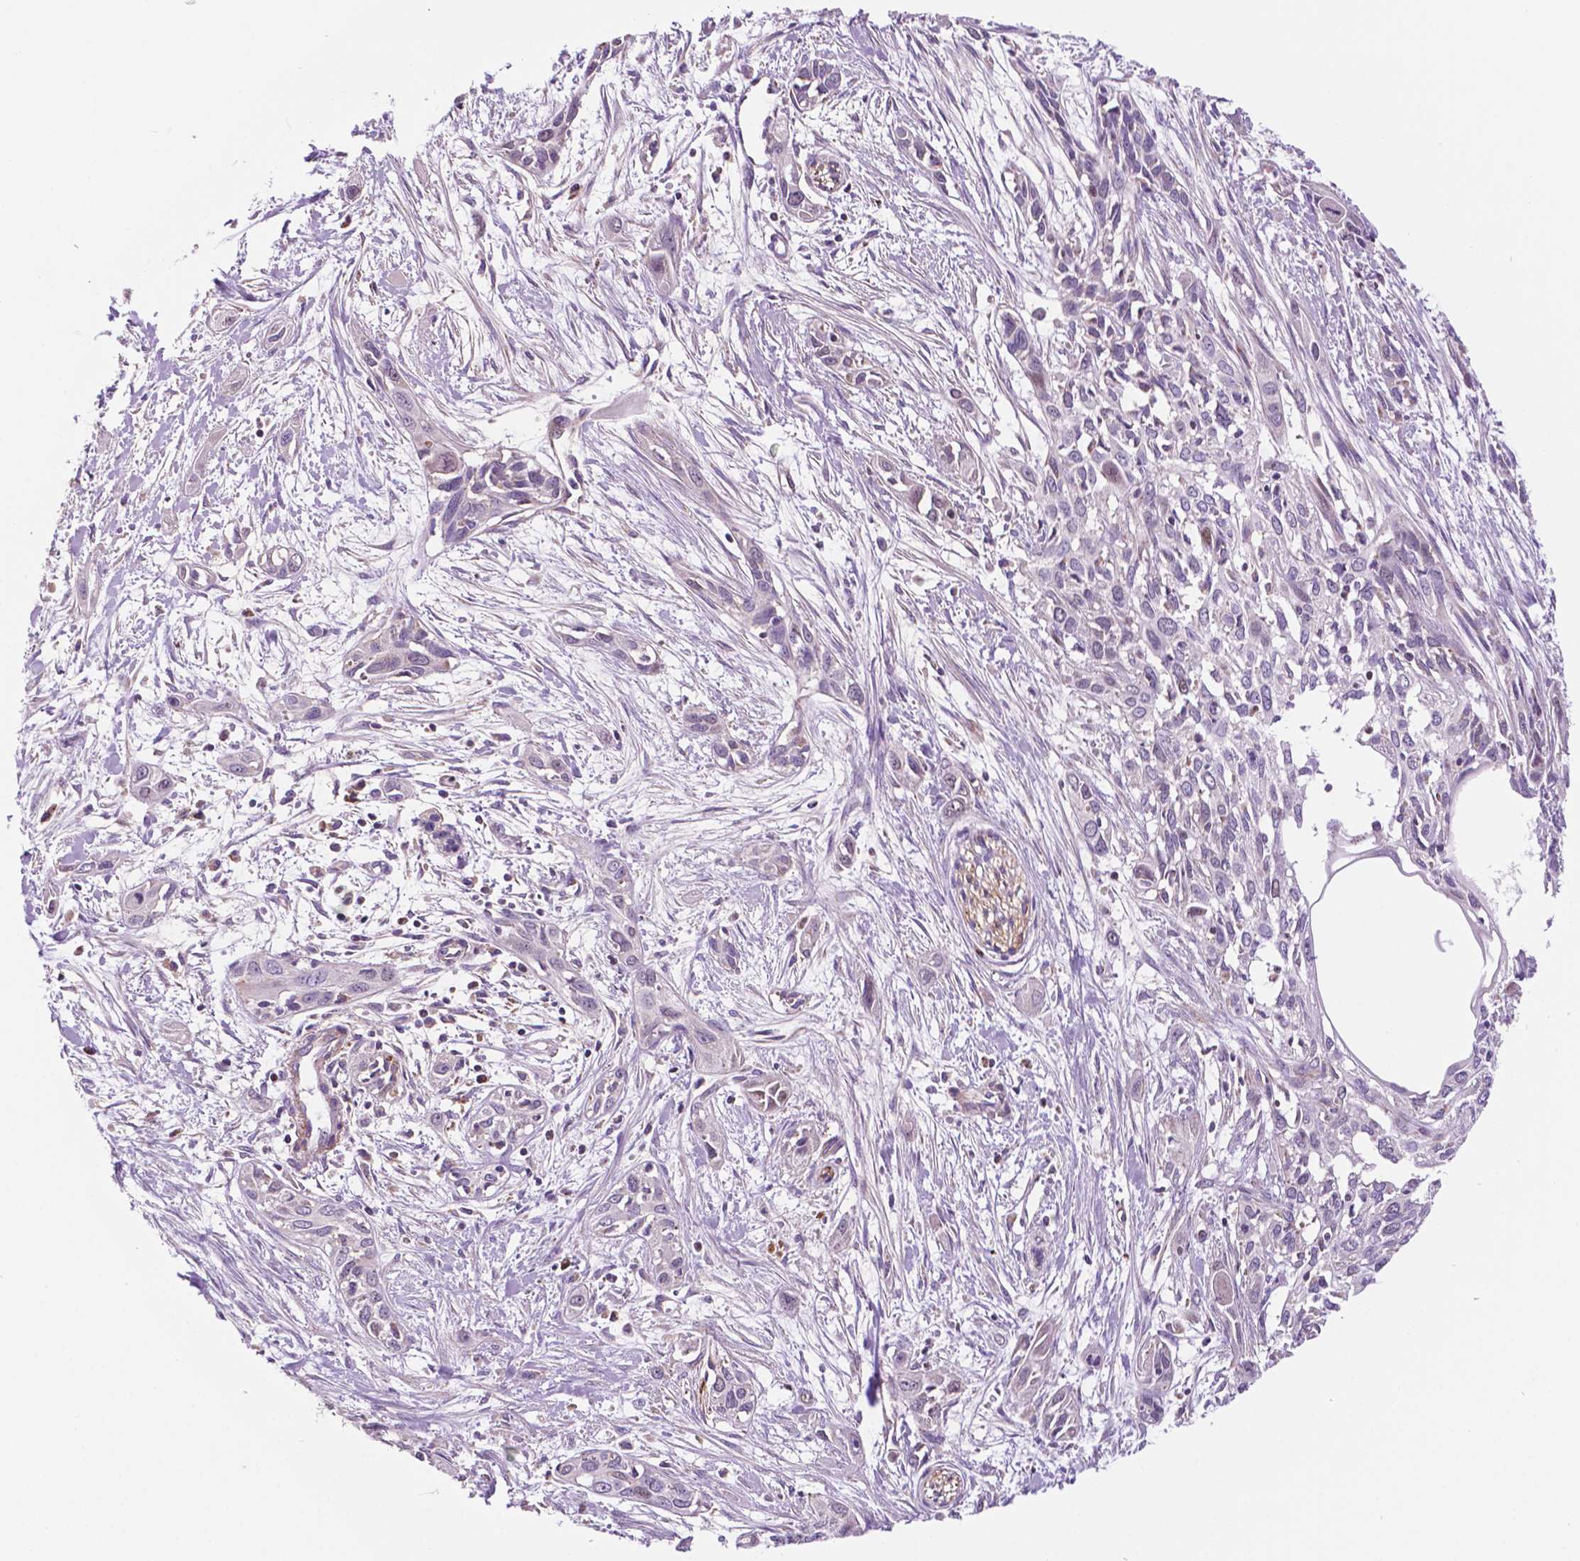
{"staining": {"intensity": "negative", "quantity": "none", "location": "none"}, "tissue": "pancreatic cancer", "cell_type": "Tumor cells", "image_type": "cancer", "snomed": [{"axis": "morphology", "description": "Adenocarcinoma, NOS"}, {"axis": "topography", "description": "Pancreas"}], "caption": "This is an immunohistochemistry (IHC) photomicrograph of adenocarcinoma (pancreatic). There is no positivity in tumor cells.", "gene": "GEMIN4", "patient": {"sex": "female", "age": 55}}